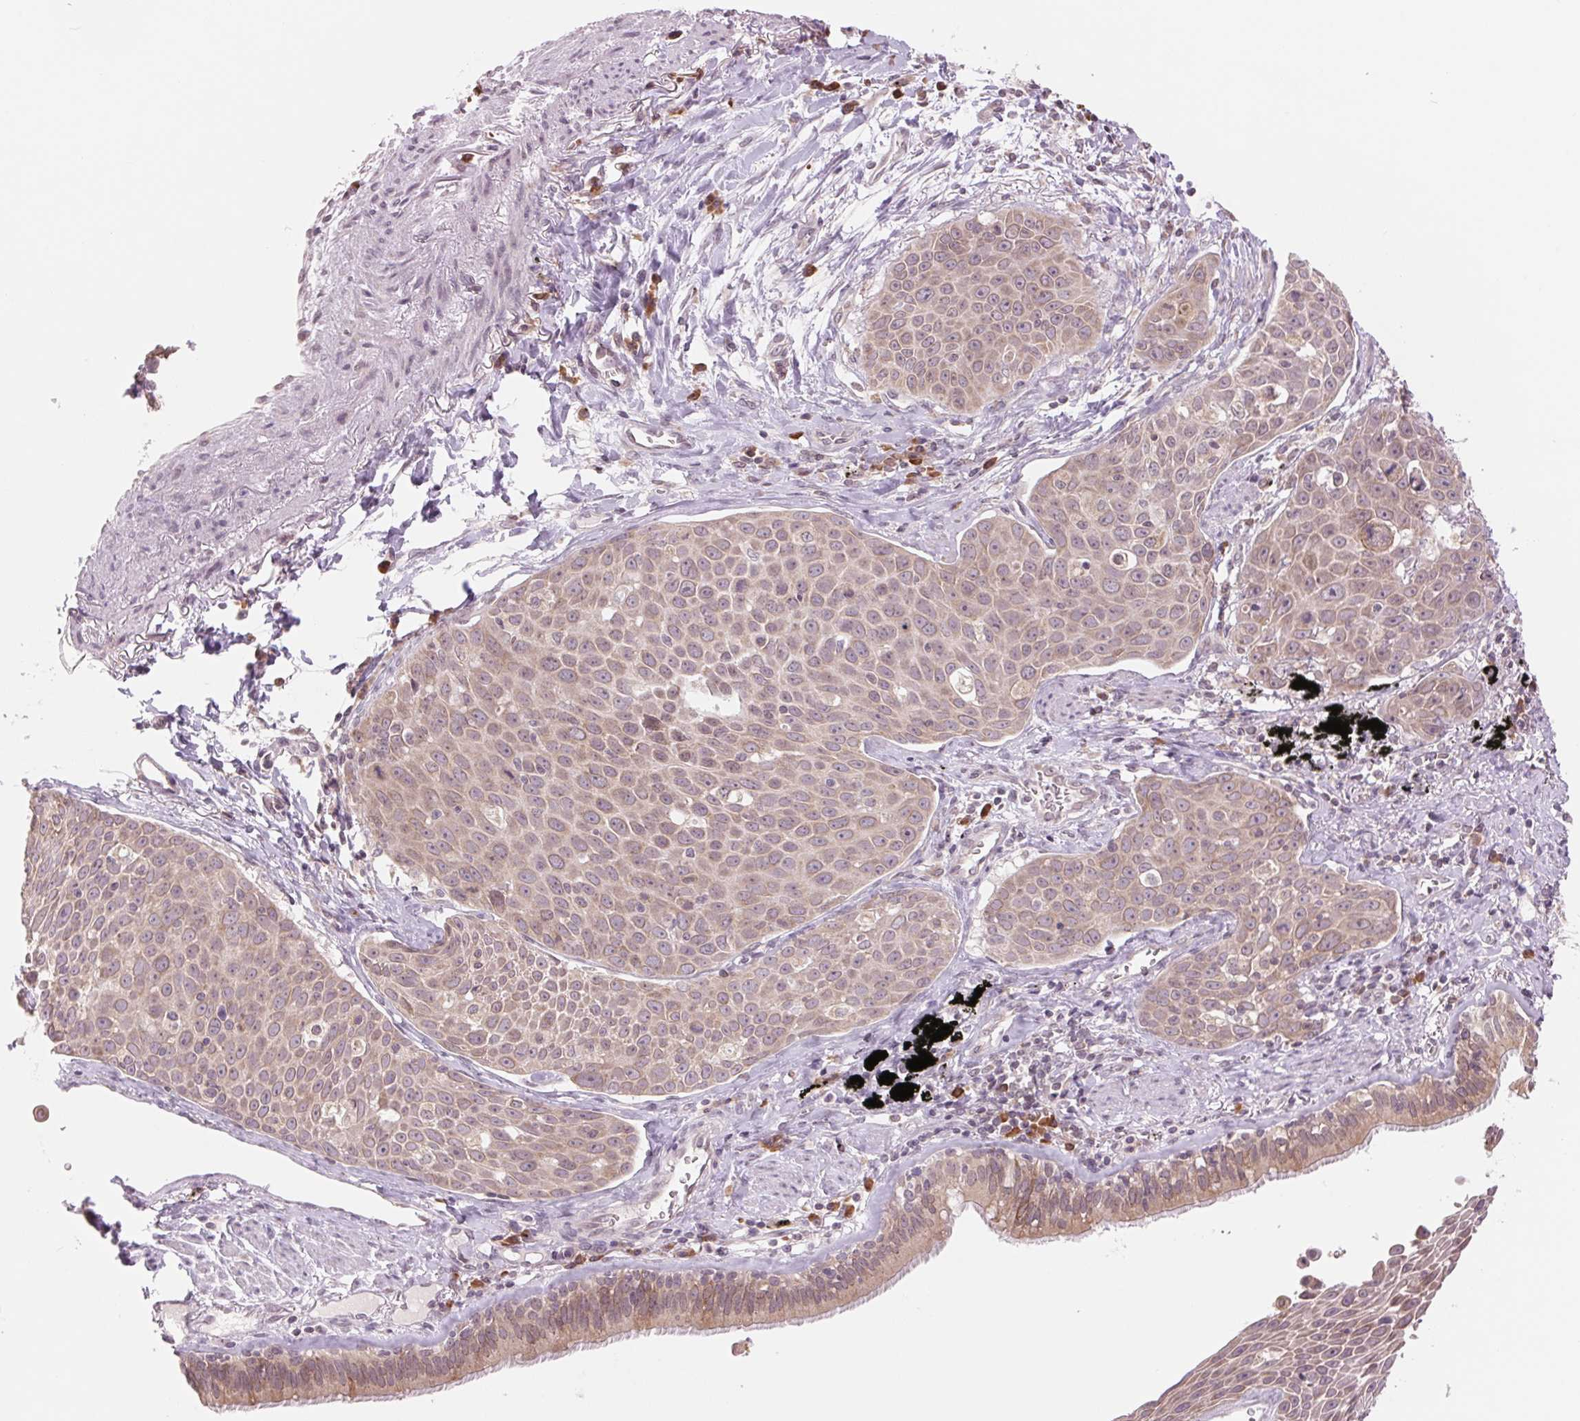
{"staining": {"intensity": "weak", "quantity": "25%-75%", "location": "cytoplasmic/membranous"}, "tissue": "lung cancer", "cell_type": "Tumor cells", "image_type": "cancer", "snomed": [{"axis": "morphology", "description": "Squamous cell carcinoma, NOS"}, {"axis": "morphology", "description": "Squamous cell carcinoma, metastatic, NOS"}, {"axis": "topography", "description": "Lymph node"}, {"axis": "topography", "description": "Lung"}], "caption": "The immunohistochemical stain labels weak cytoplasmic/membranous expression in tumor cells of lung cancer tissue.", "gene": "TECR", "patient": {"sex": "female", "age": 62}}